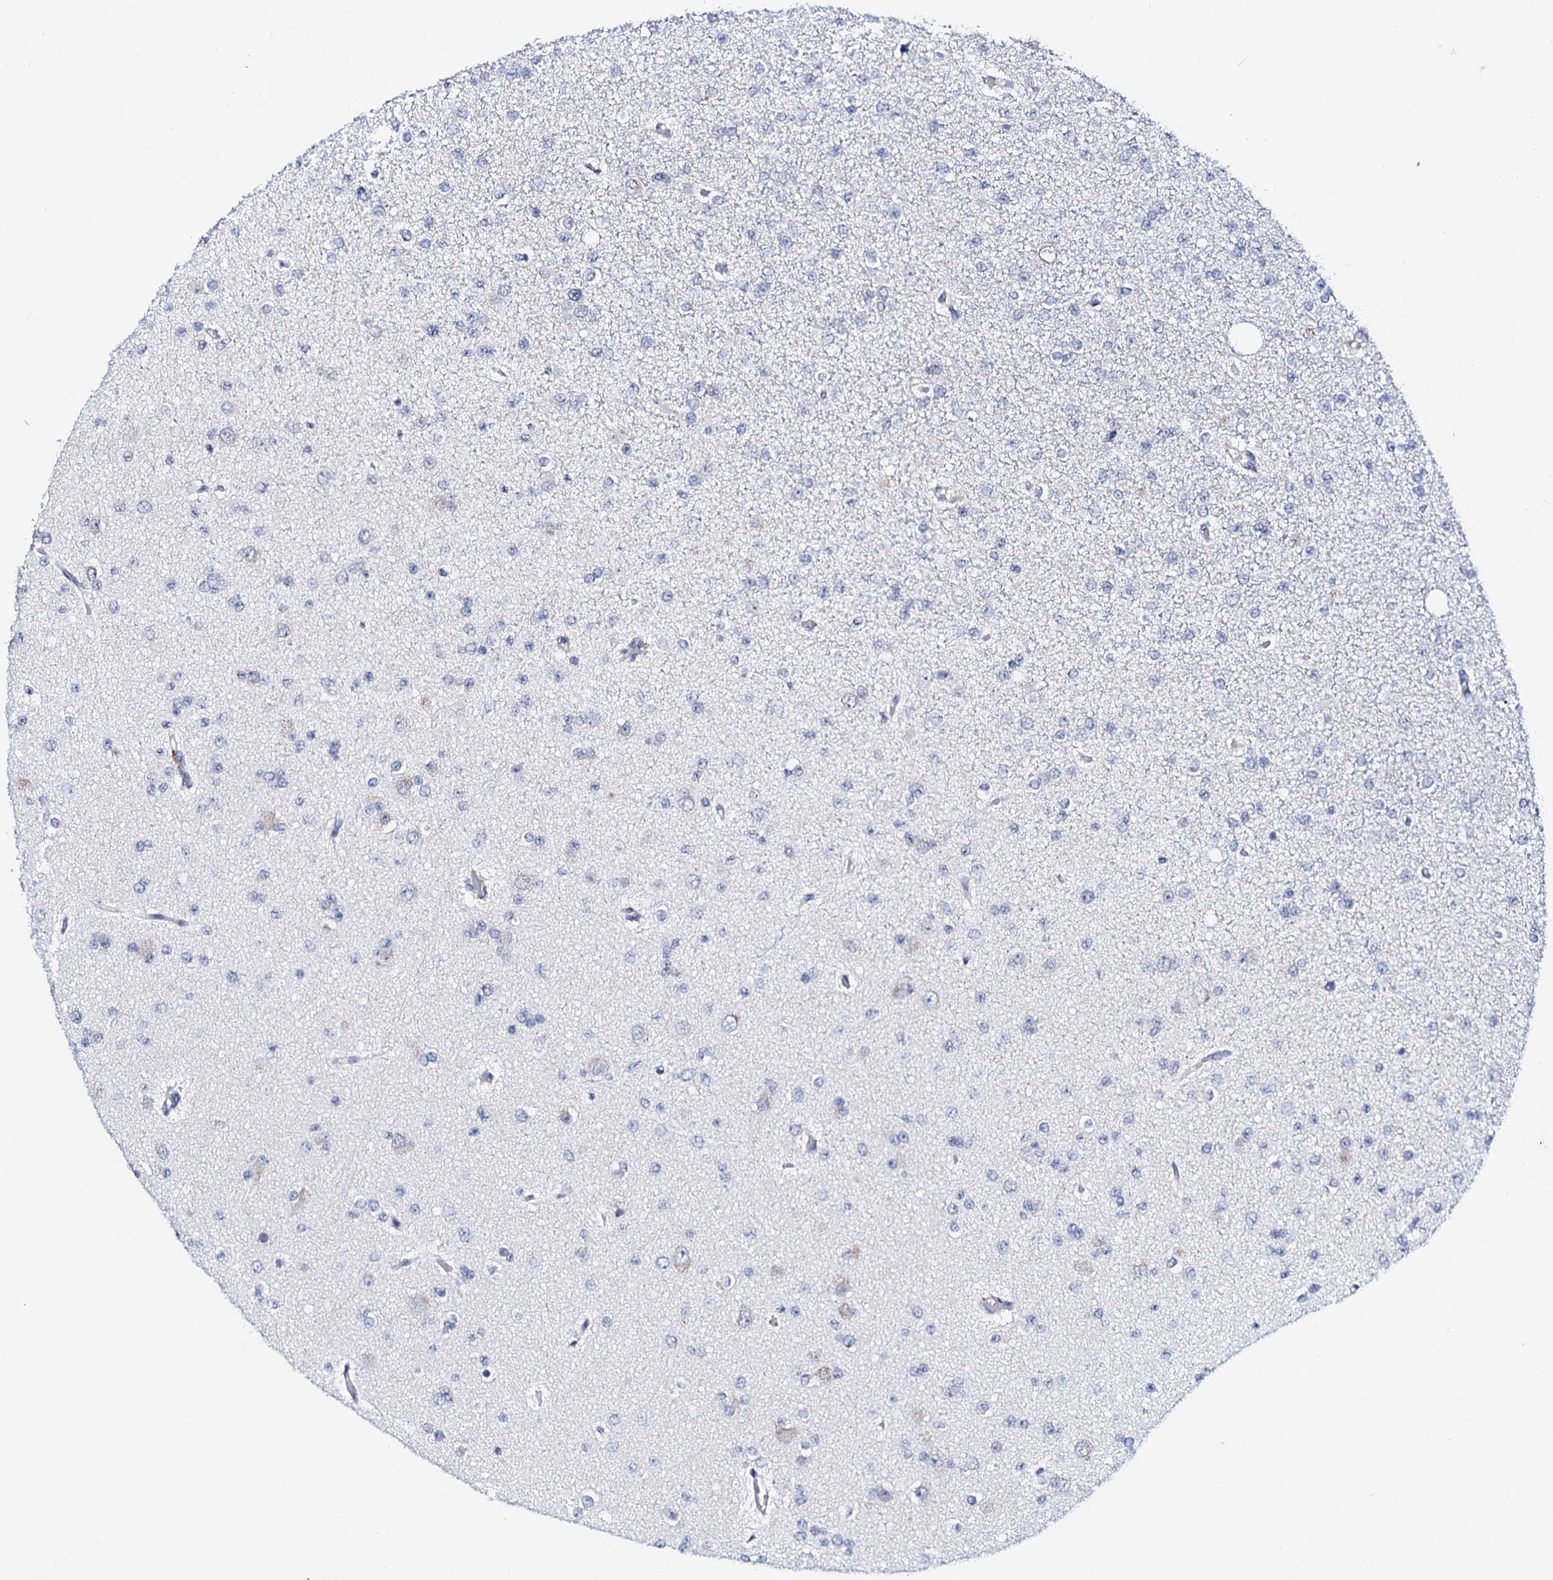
{"staining": {"intensity": "negative", "quantity": "none", "location": "none"}, "tissue": "glioma", "cell_type": "Tumor cells", "image_type": "cancer", "snomed": [{"axis": "morphology", "description": "Glioma, malignant, Low grade"}, {"axis": "topography", "description": "Brain"}], "caption": "Human malignant glioma (low-grade) stained for a protein using IHC demonstrates no expression in tumor cells.", "gene": "NUP58", "patient": {"sex": "female", "age": 22}}